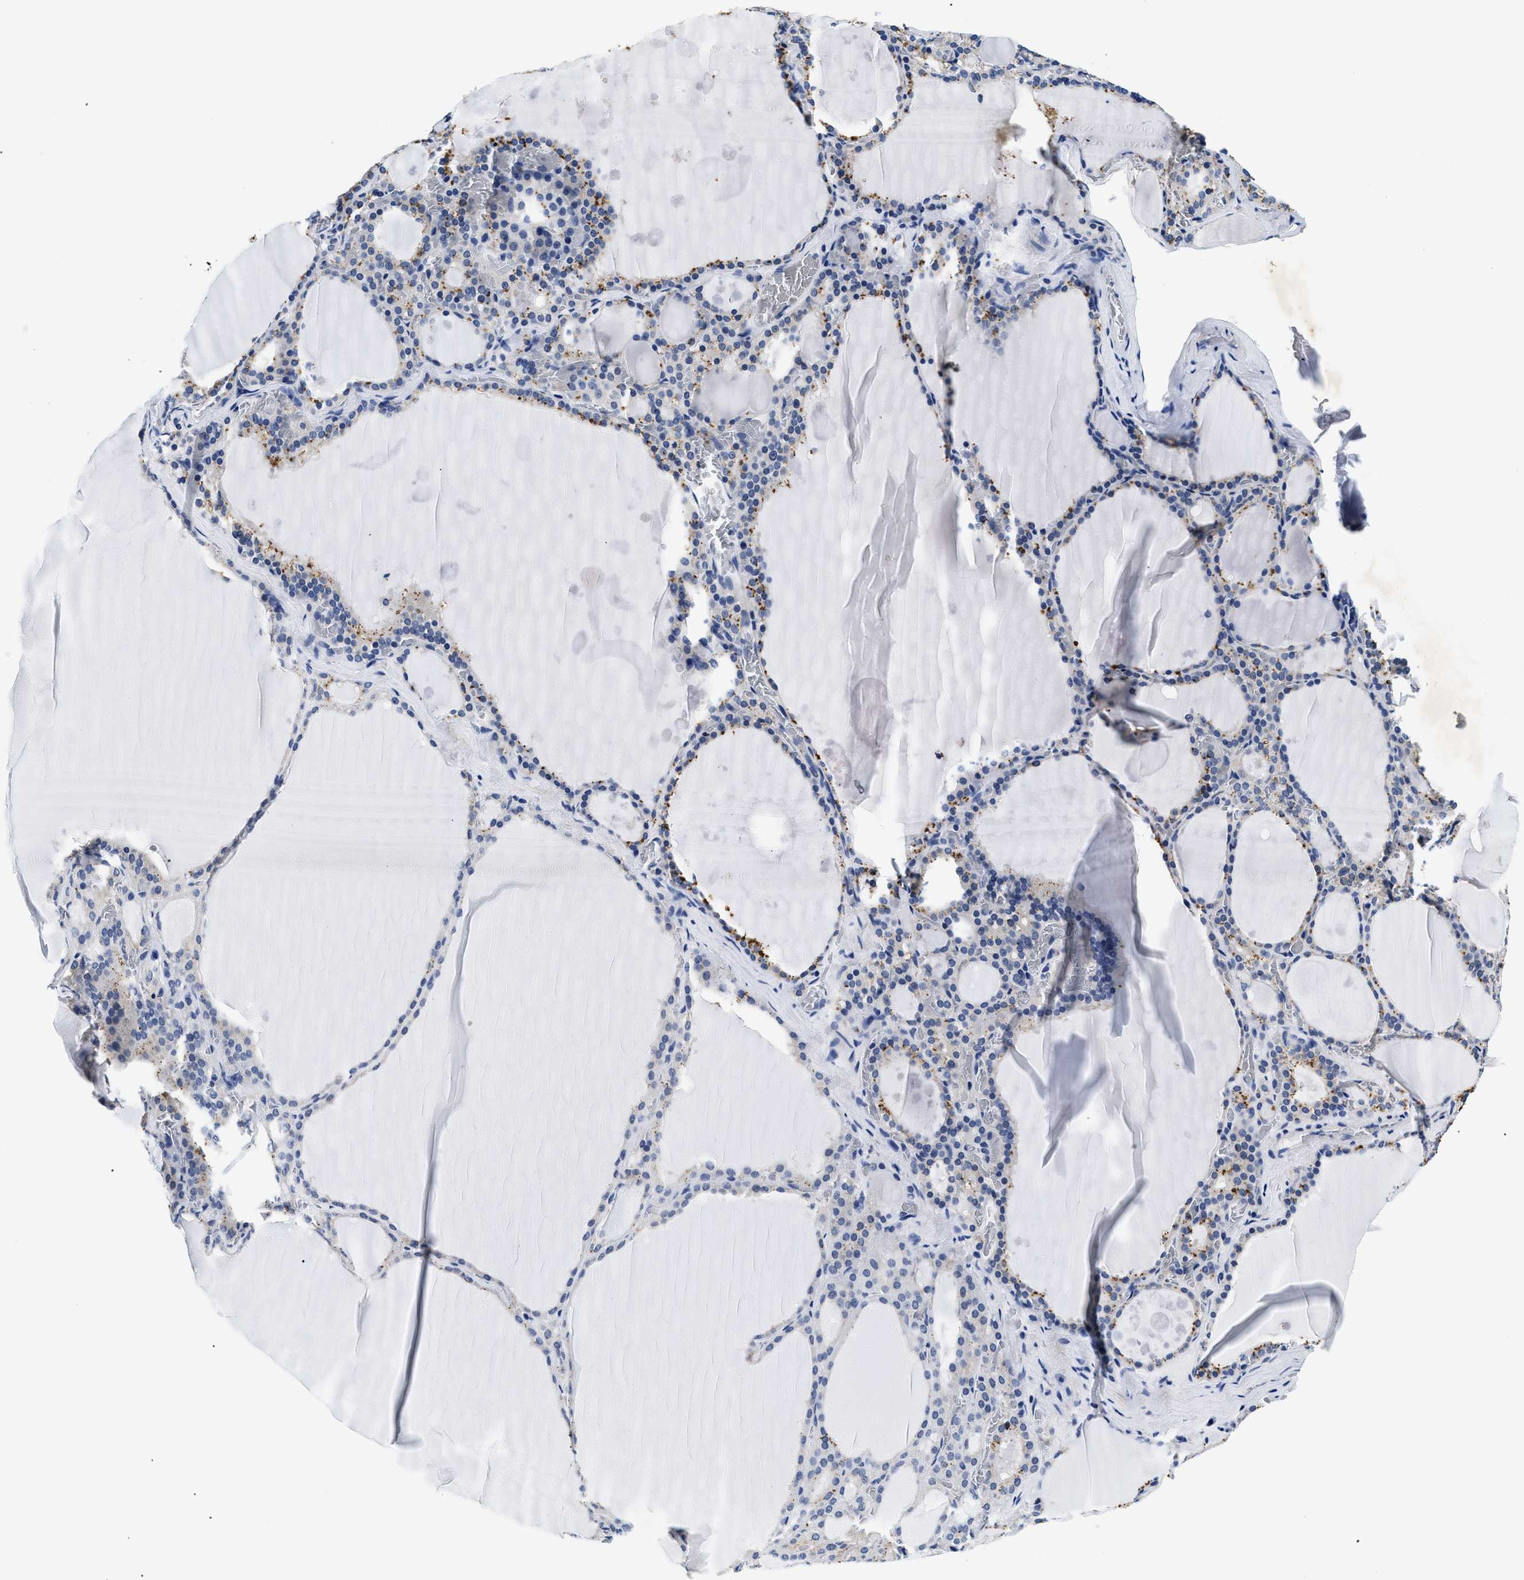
{"staining": {"intensity": "moderate", "quantity": "<25%", "location": "cytoplasmic/membranous"}, "tissue": "thyroid gland", "cell_type": "Glandular cells", "image_type": "normal", "snomed": [{"axis": "morphology", "description": "Normal tissue, NOS"}, {"axis": "topography", "description": "Thyroid gland"}], "caption": "Human thyroid gland stained for a protein (brown) reveals moderate cytoplasmic/membranous positive positivity in about <25% of glandular cells.", "gene": "MEA1", "patient": {"sex": "male", "age": 56}}